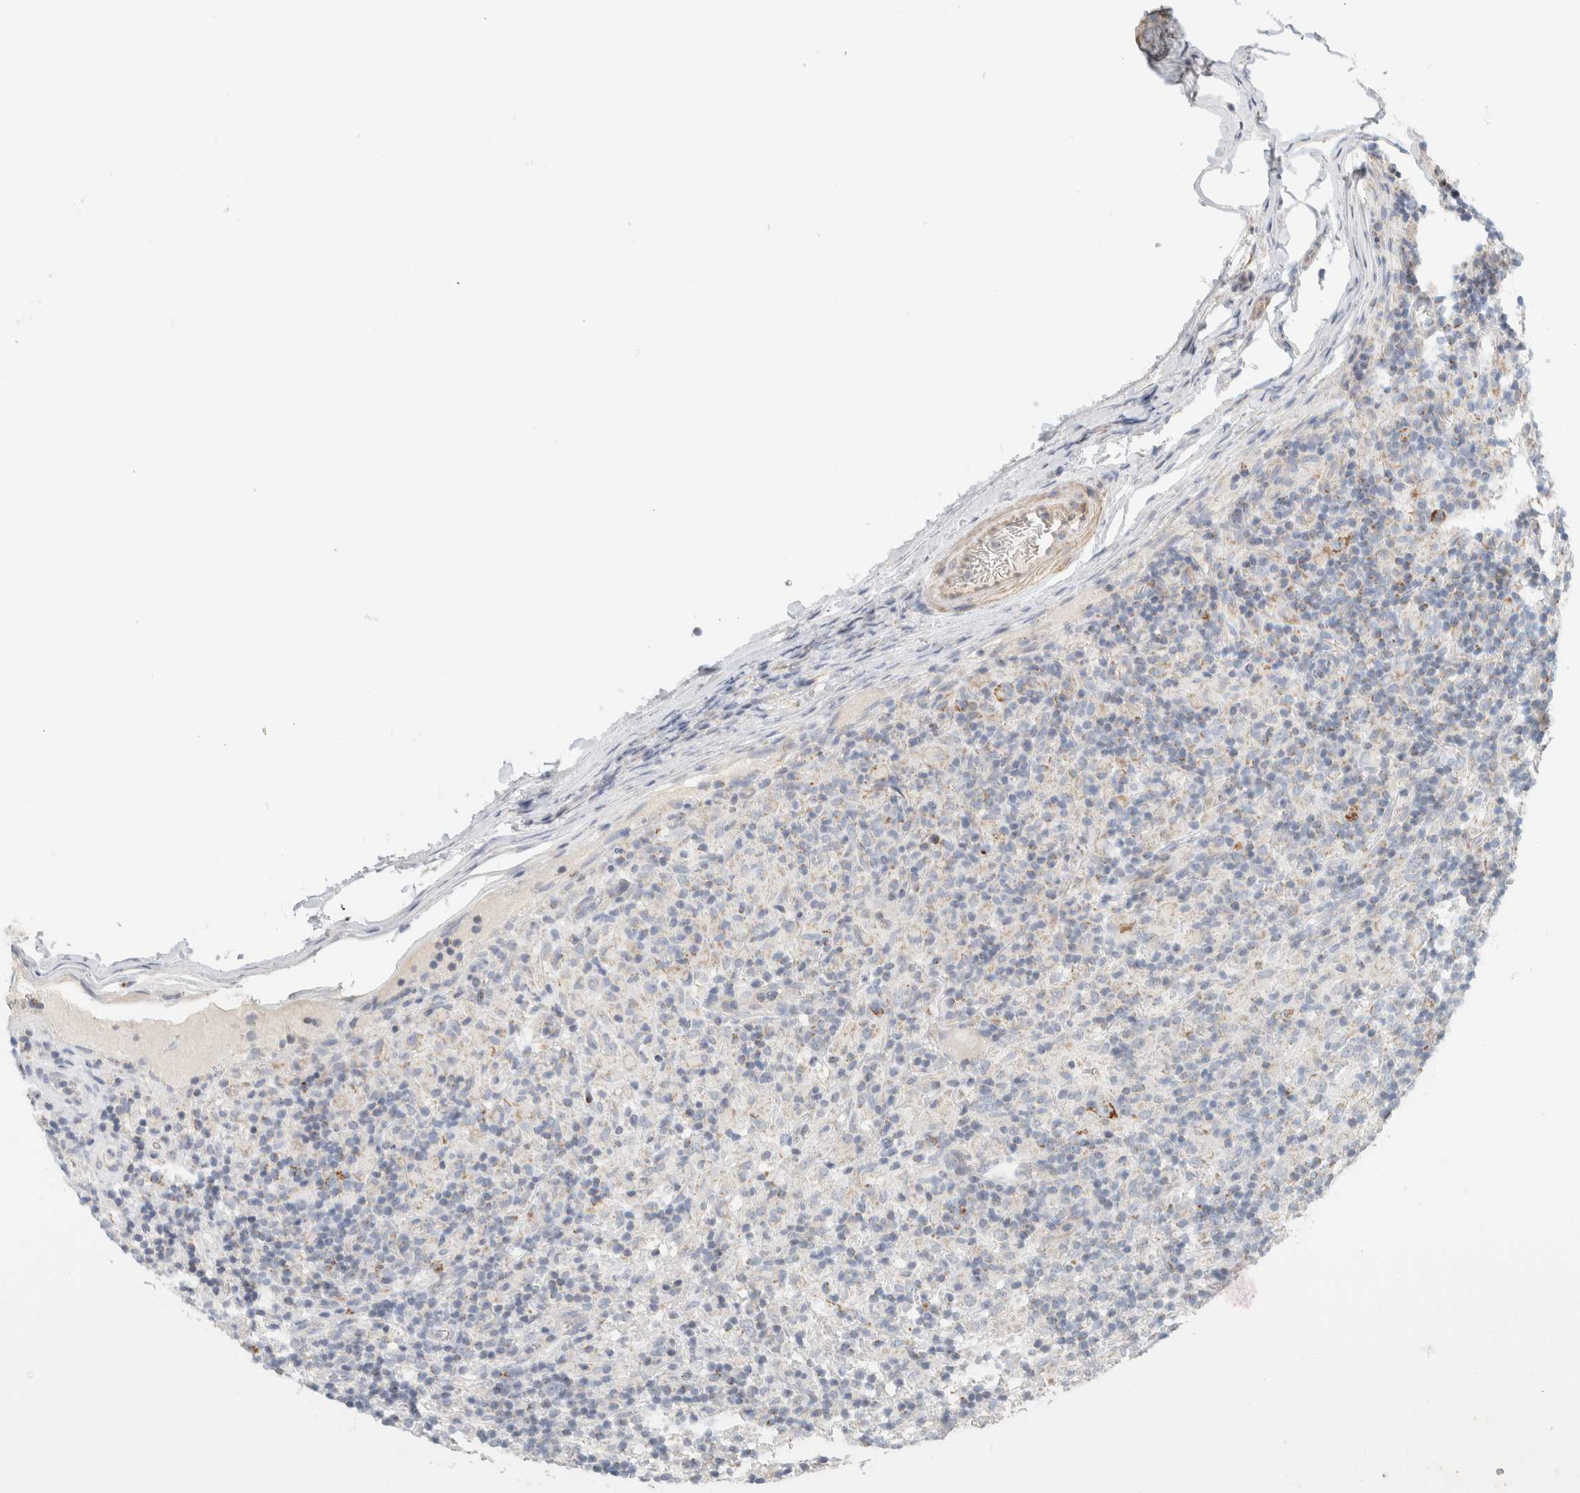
{"staining": {"intensity": "weak", "quantity": "<25%", "location": "cytoplasmic/membranous"}, "tissue": "lymphoma", "cell_type": "Tumor cells", "image_type": "cancer", "snomed": [{"axis": "morphology", "description": "Hodgkin's disease, NOS"}, {"axis": "topography", "description": "Lymph node"}], "caption": "An image of human lymphoma is negative for staining in tumor cells.", "gene": "MRM3", "patient": {"sex": "male", "age": 70}}